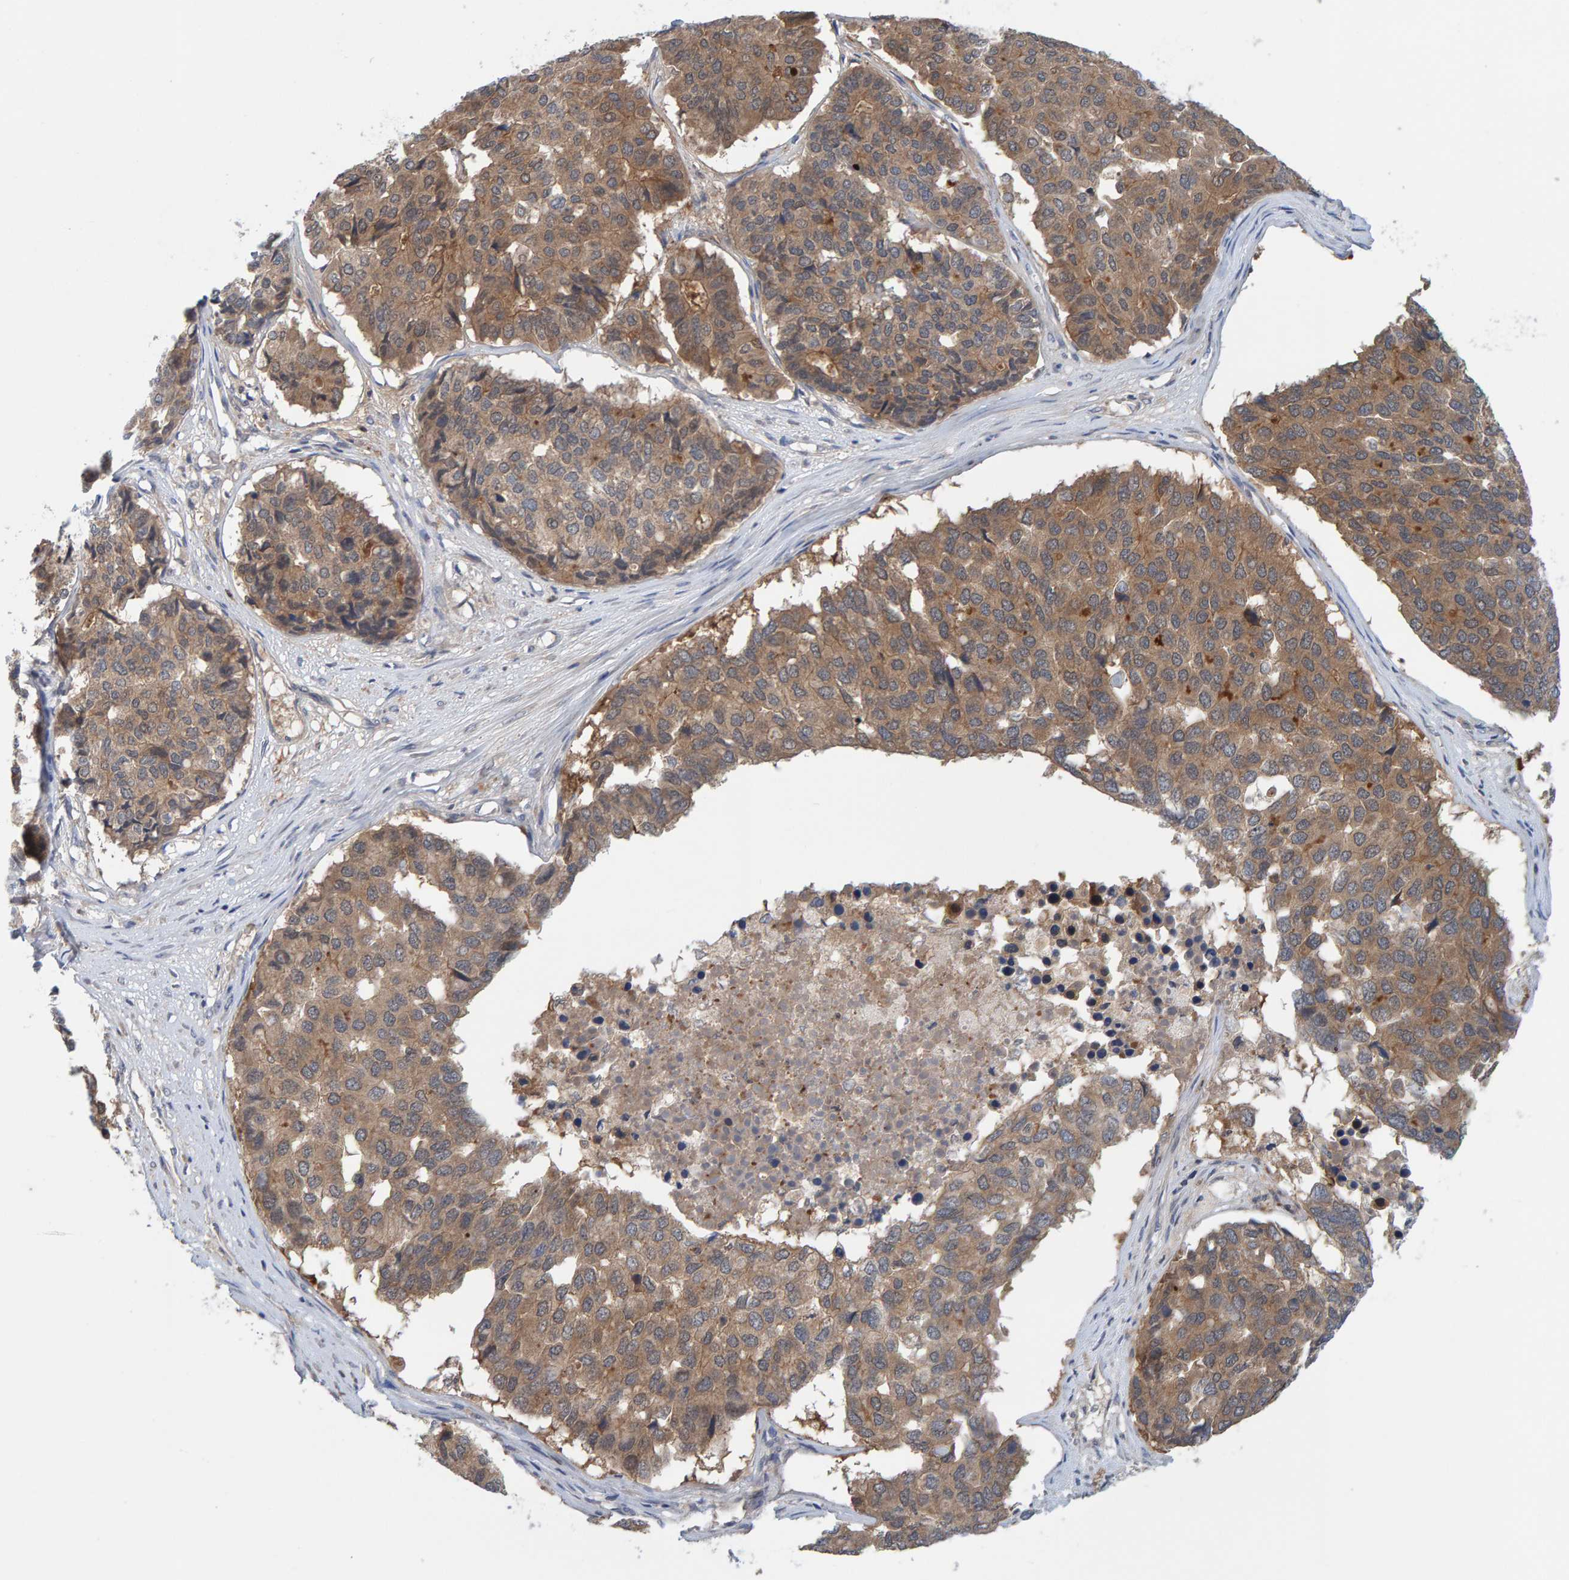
{"staining": {"intensity": "moderate", "quantity": ">75%", "location": "cytoplasmic/membranous"}, "tissue": "pancreatic cancer", "cell_type": "Tumor cells", "image_type": "cancer", "snomed": [{"axis": "morphology", "description": "Adenocarcinoma, NOS"}, {"axis": "topography", "description": "Pancreas"}], "caption": "Immunohistochemistry (IHC) (DAB) staining of human pancreatic adenocarcinoma shows moderate cytoplasmic/membranous protein expression in approximately >75% of tumor cells.", "gene": "TATDN1", "patient": {"sex": "male", "age": 50}}